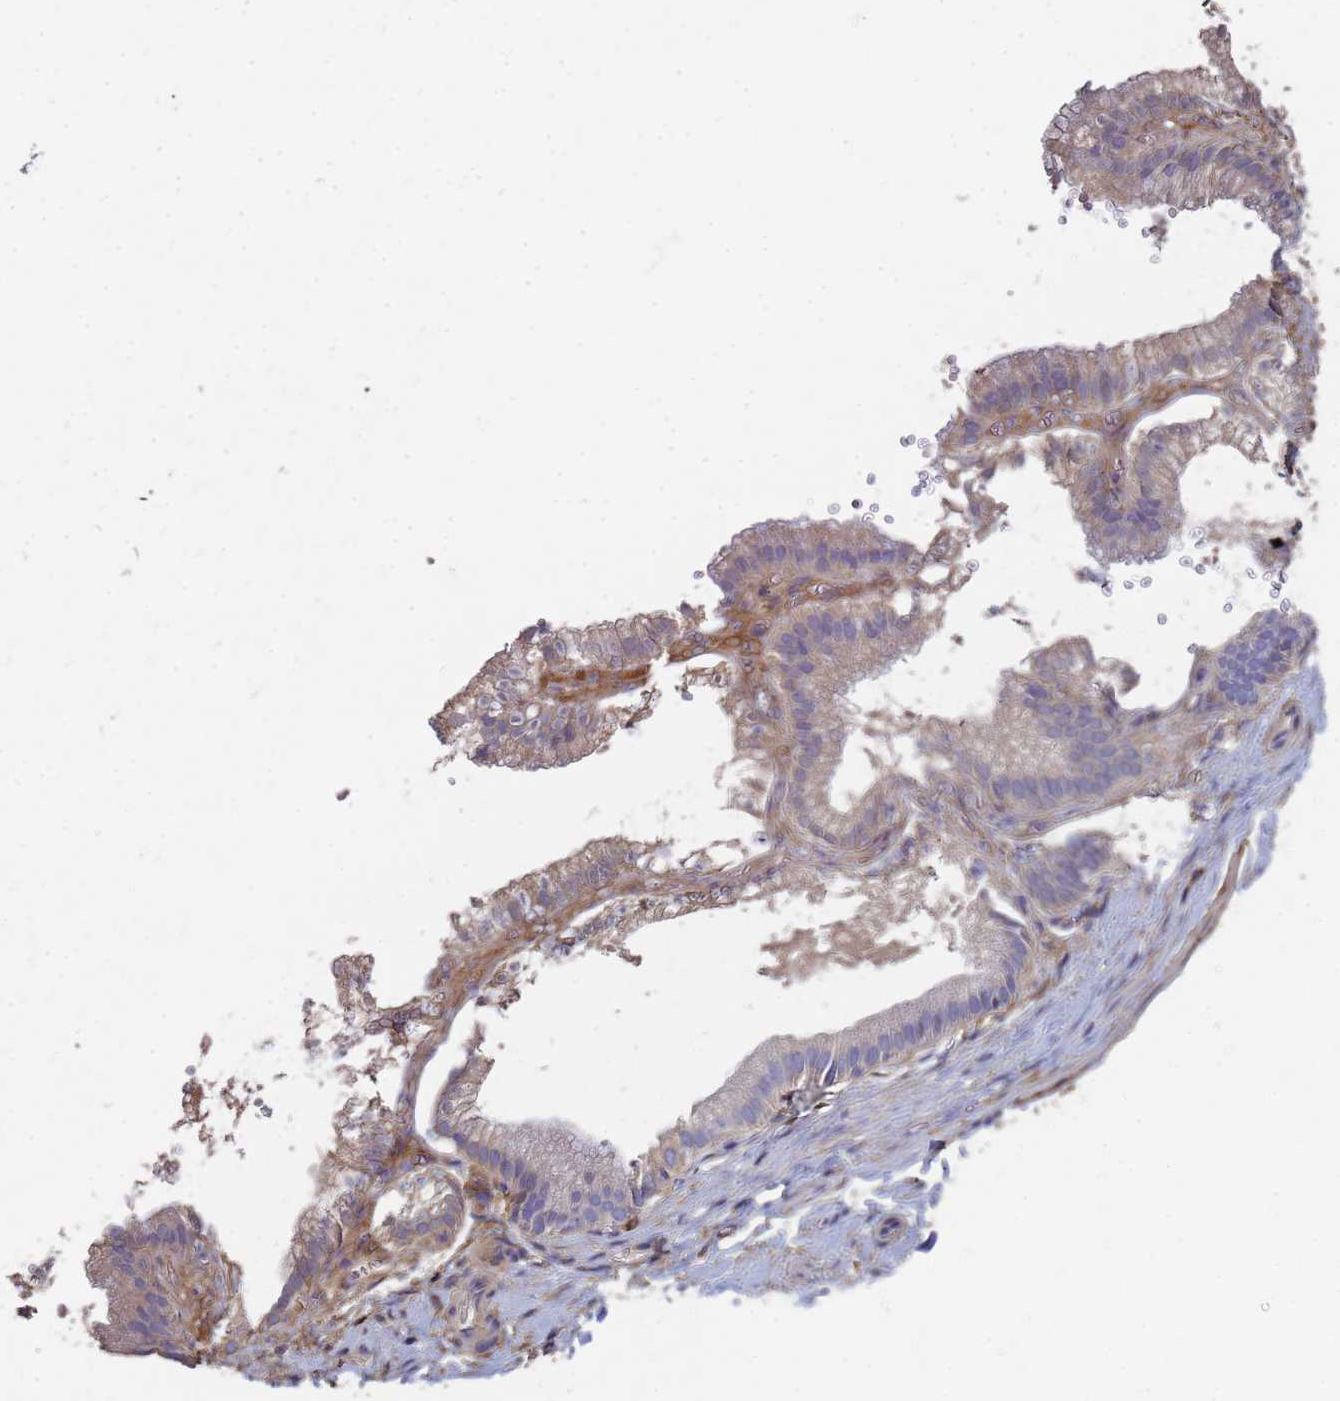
{"staining": {"intensity": "moderate", "quantity": ">75%", "location": "nuclear"}, "tissue": "adipose tissue", "cell_type": "Adipocytes", "image_type": "normal", "snomed": [{"axis": "morphology", "description": "Normal tissue, NOS"}, {"axis": "topography", "description": "Gallbladder"}, {"axis": "topography", "description": "Peripheral nerve tissue"}], "caption": "Immunohistochemistry (IHC) (DAB) staining of benign human adipose tissue displays moderate nuclear protein staining in about >75% of adipocytes.", "gene": "ABCA8", "patient": {"sex": "male", "age": 38}}